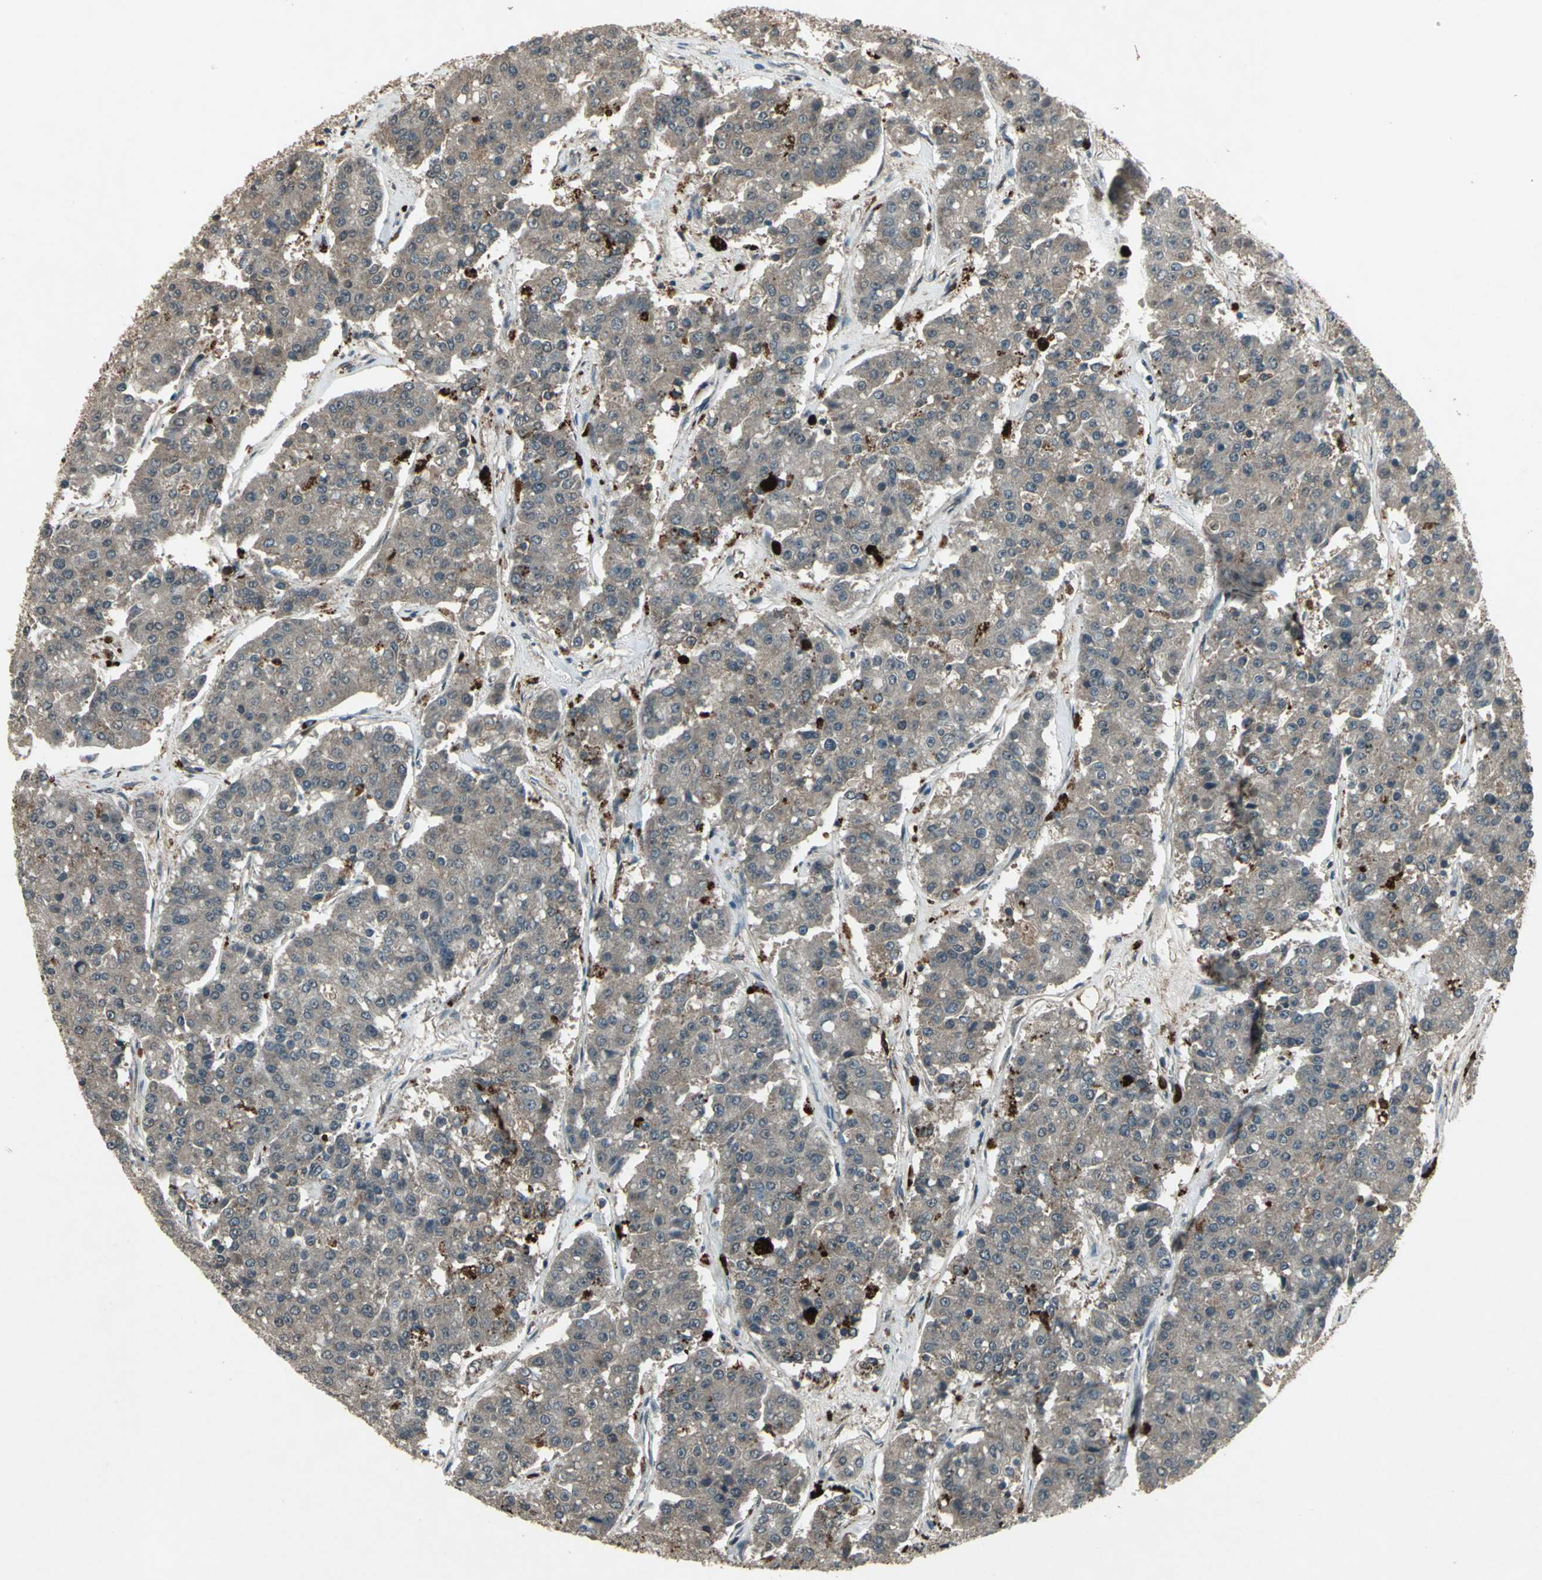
{"staining": {"intensity": "negative", "quantity": "none", "location": "none"}, "tissue": "pancreatic cancer", "cell_type": "Tumor cells", "image_type": "cancer", "snomed": [{"axis": "morphology", "description": "Adenocarcinoma, NOS"}, {"axis": "topography", "description": "Pancreas"}], "caption": "Immunohistochemistry of pancreatic adenocarcinoma exhibits no expression in tumor cells.", "gene": "PYCARD", "patient": {"sex": "male", "age": 50}}